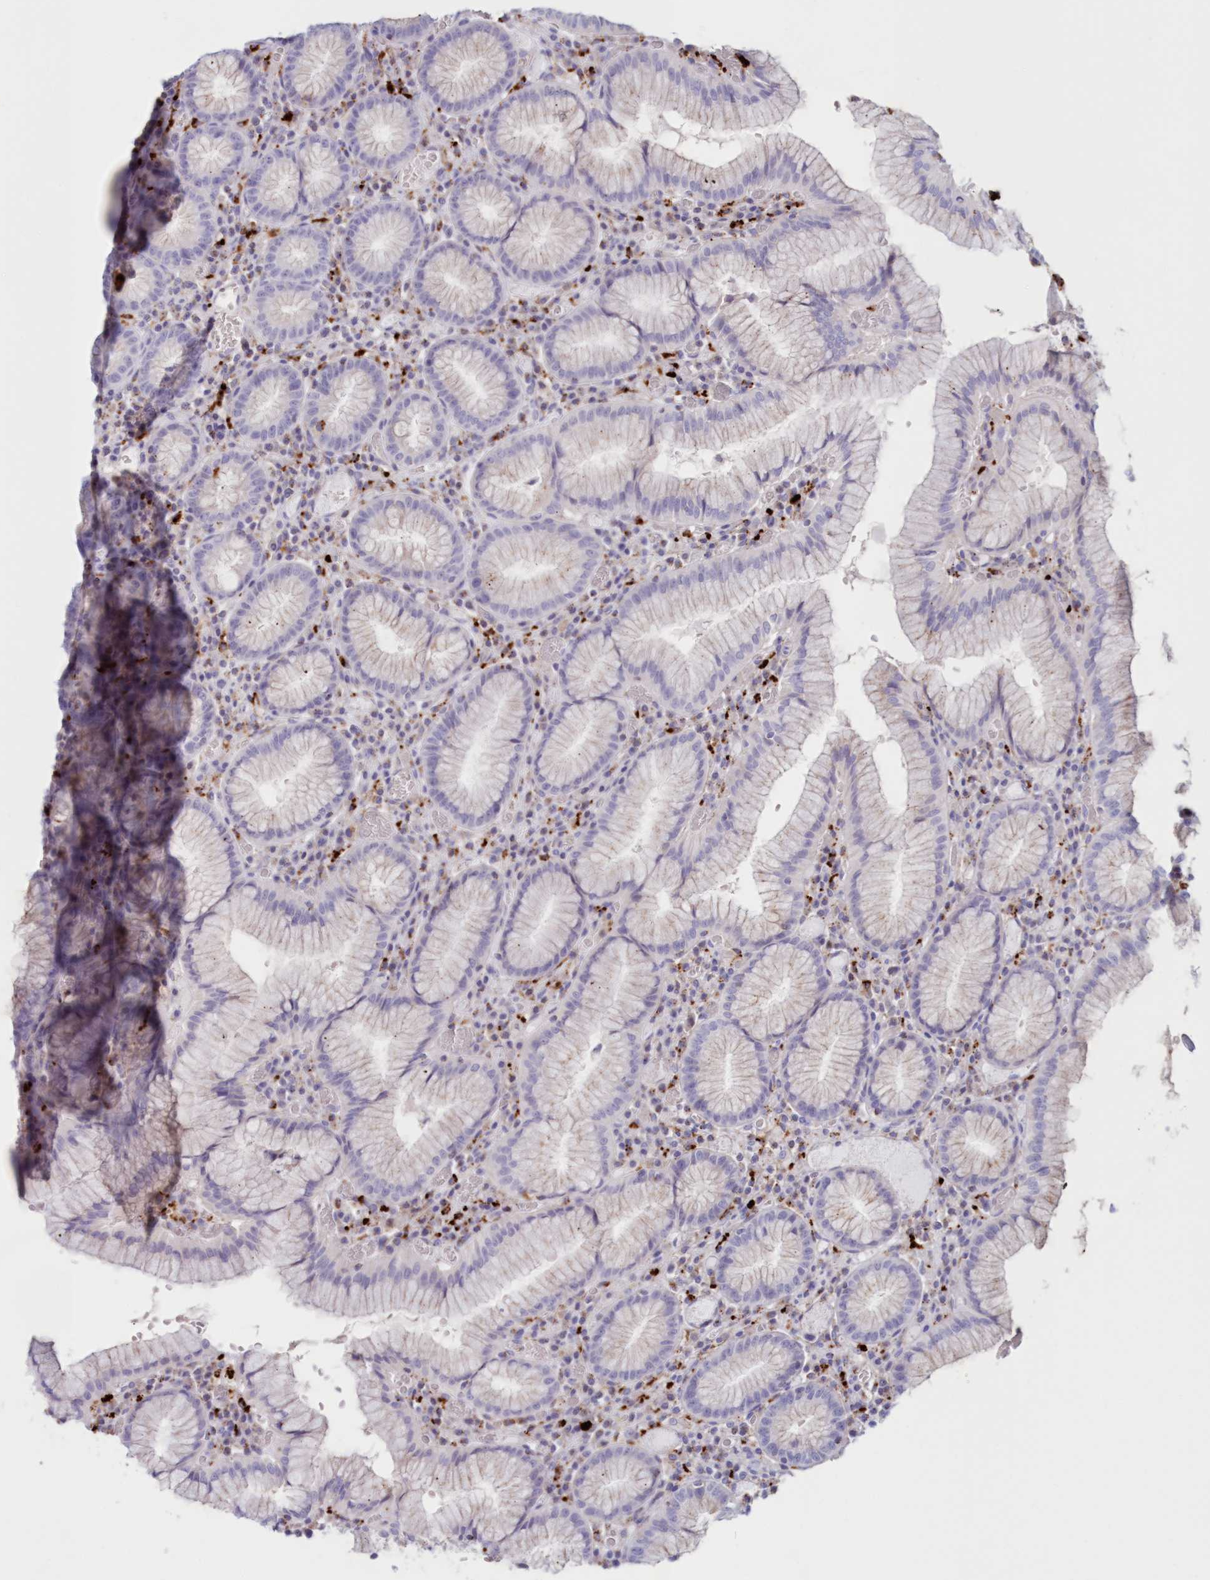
{"staining": {"intensity": "strong", "quantity": "<25%", "location": "cytoplasmic/membranous"}, "tissue": "stomach", "cell_type": "Glandular cells", "image_type": "normal", "snomed": [{"axis": "morphology", "description": "Normal tissue, NOS"}, {"axis": "topography", "description": "Stomach"}], "caption": "A brown stain shows strong cytoplasmic/membranous positivity of a protein in glandular cells of normal stomach. (DAB IHC, brown staining for protein, blue staining for nuclei).", "gene": "TPP1", "patient": {"sex": "male", "age": 55}}